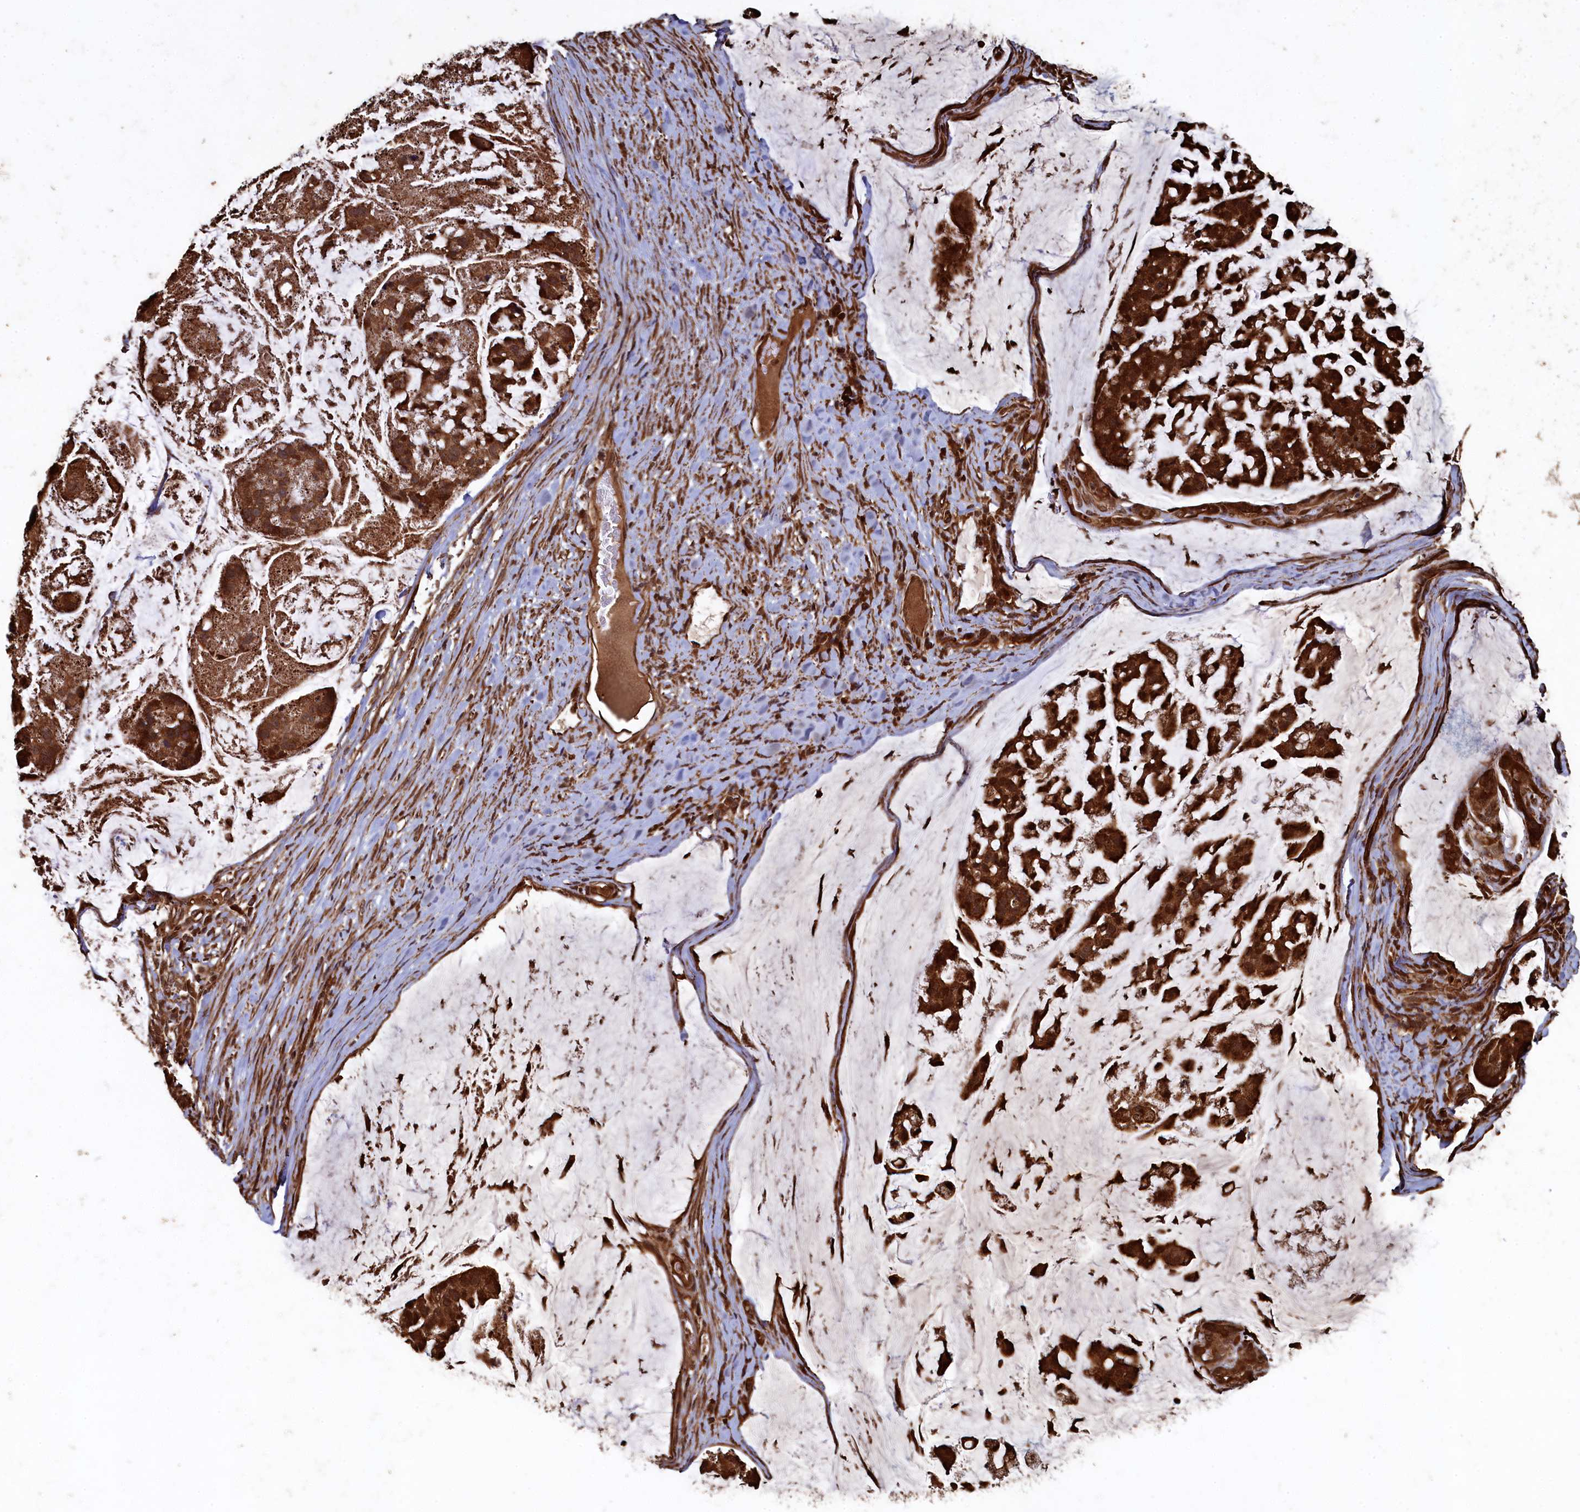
{"staining": {"intensity": "strong", "quantity": ">75%", "location": "cytoplasmic/membranous"}, "tissue": "stomach cancer", "cell_type": "Tumor cells", "image_type": "cancer", "snomed": [{"axis": "morphology", "description": "Adenocarcinoma, NOS"}, {"axis": "topography", "description": "Stomach, lower"}], "caption": "Immunohistochemical staining of human stomach cancer (adenocarcinoma) shows high levels of strong cytoplasmic/membranous protein staining in approximately >75% of tumor cells. Nuclei are stained in blue.", "gene": "PIGN", "patient": {"sex": "male", "age": 67}}